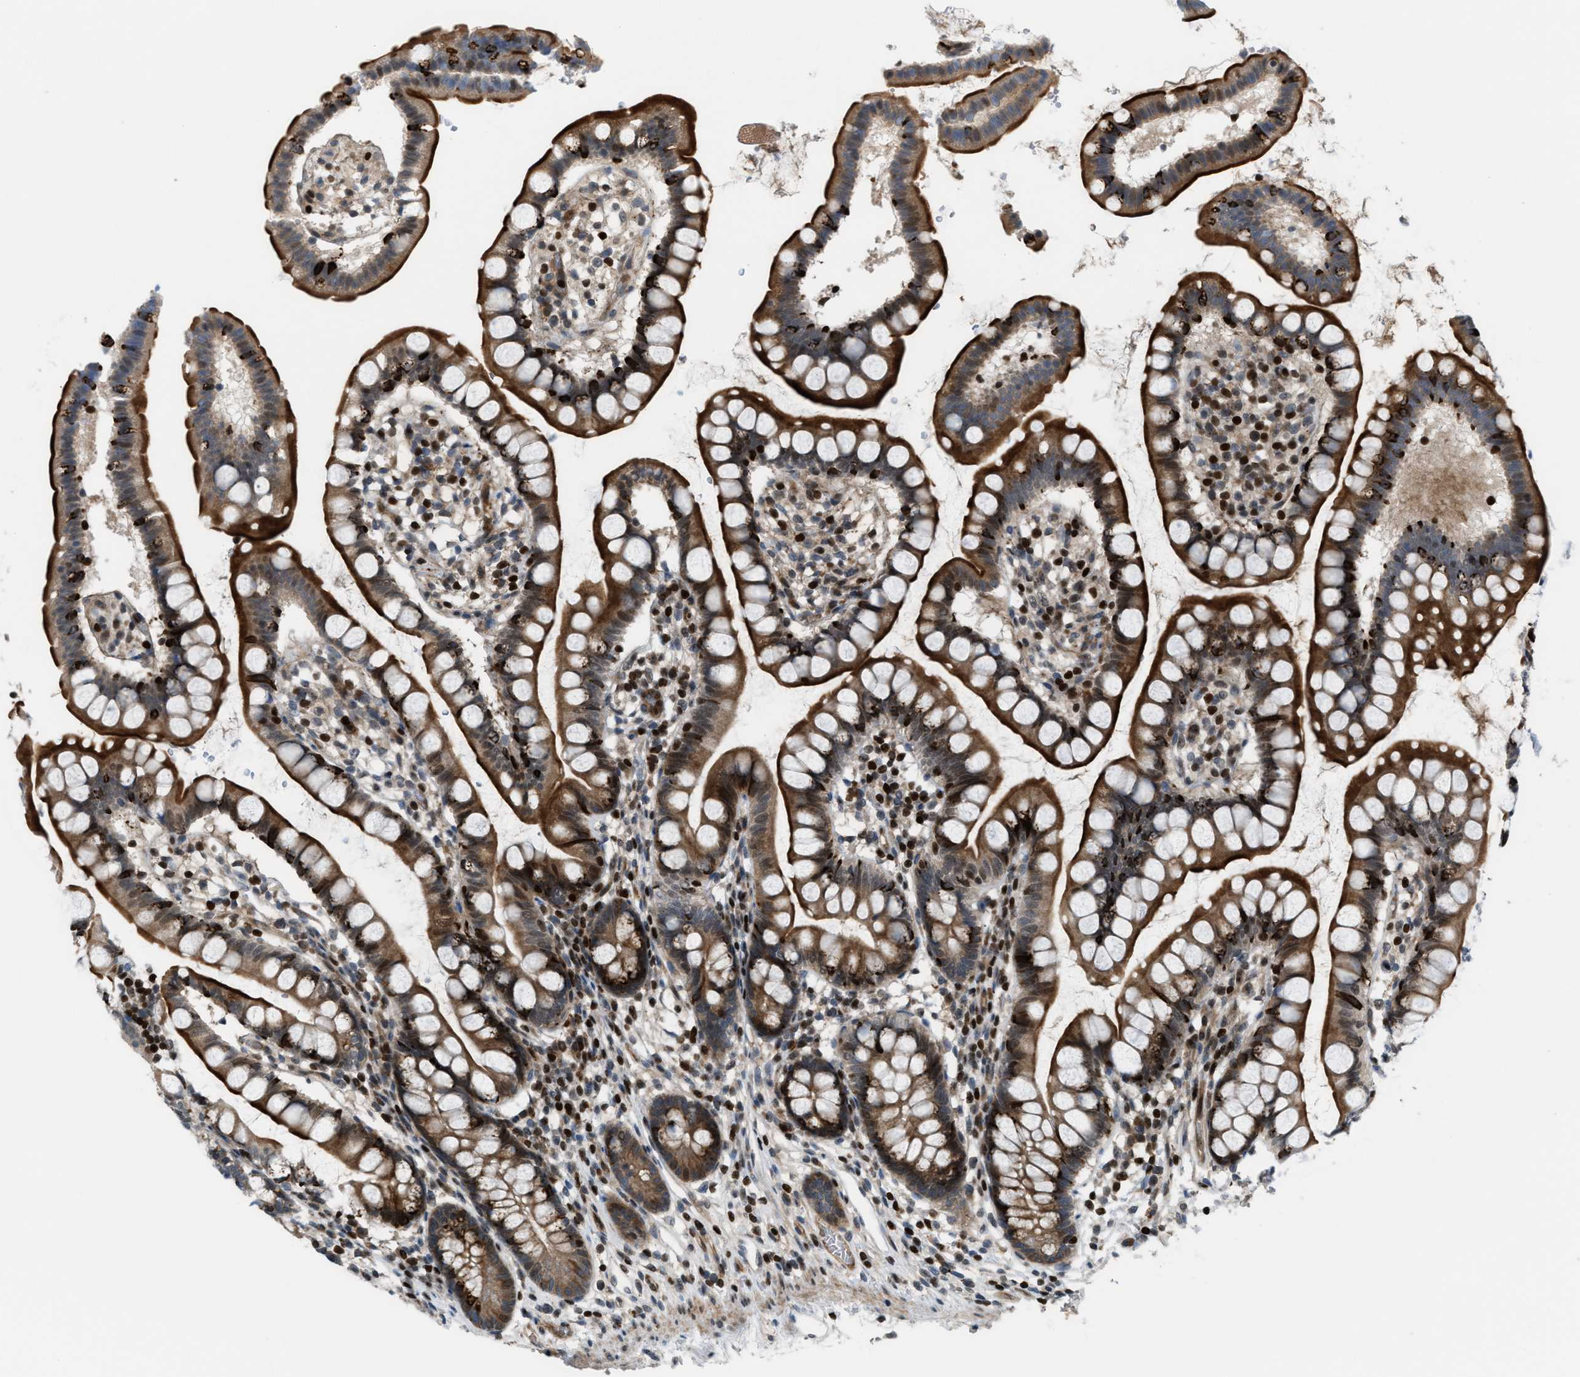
{"staining": {"intensity": "strong", "quantity": ">75%", "location": "cytoplasmic/membranous"}, "tissue": "small intestine", "cell_type": "Glandular cells", "image_type": "normal", "snomed": [{"axis": "morphology", "description": "Normal tissue, NOS"}, {"axis": "topography", "description": "Small intestine"}], "caption": "Glandular cells display high levels of strong cytoplasmic/membranous staining in approximately >75% of cells in normal small intestine.", "gene": "ZNF276", "patient": {"sex": "female", "age": 84}}